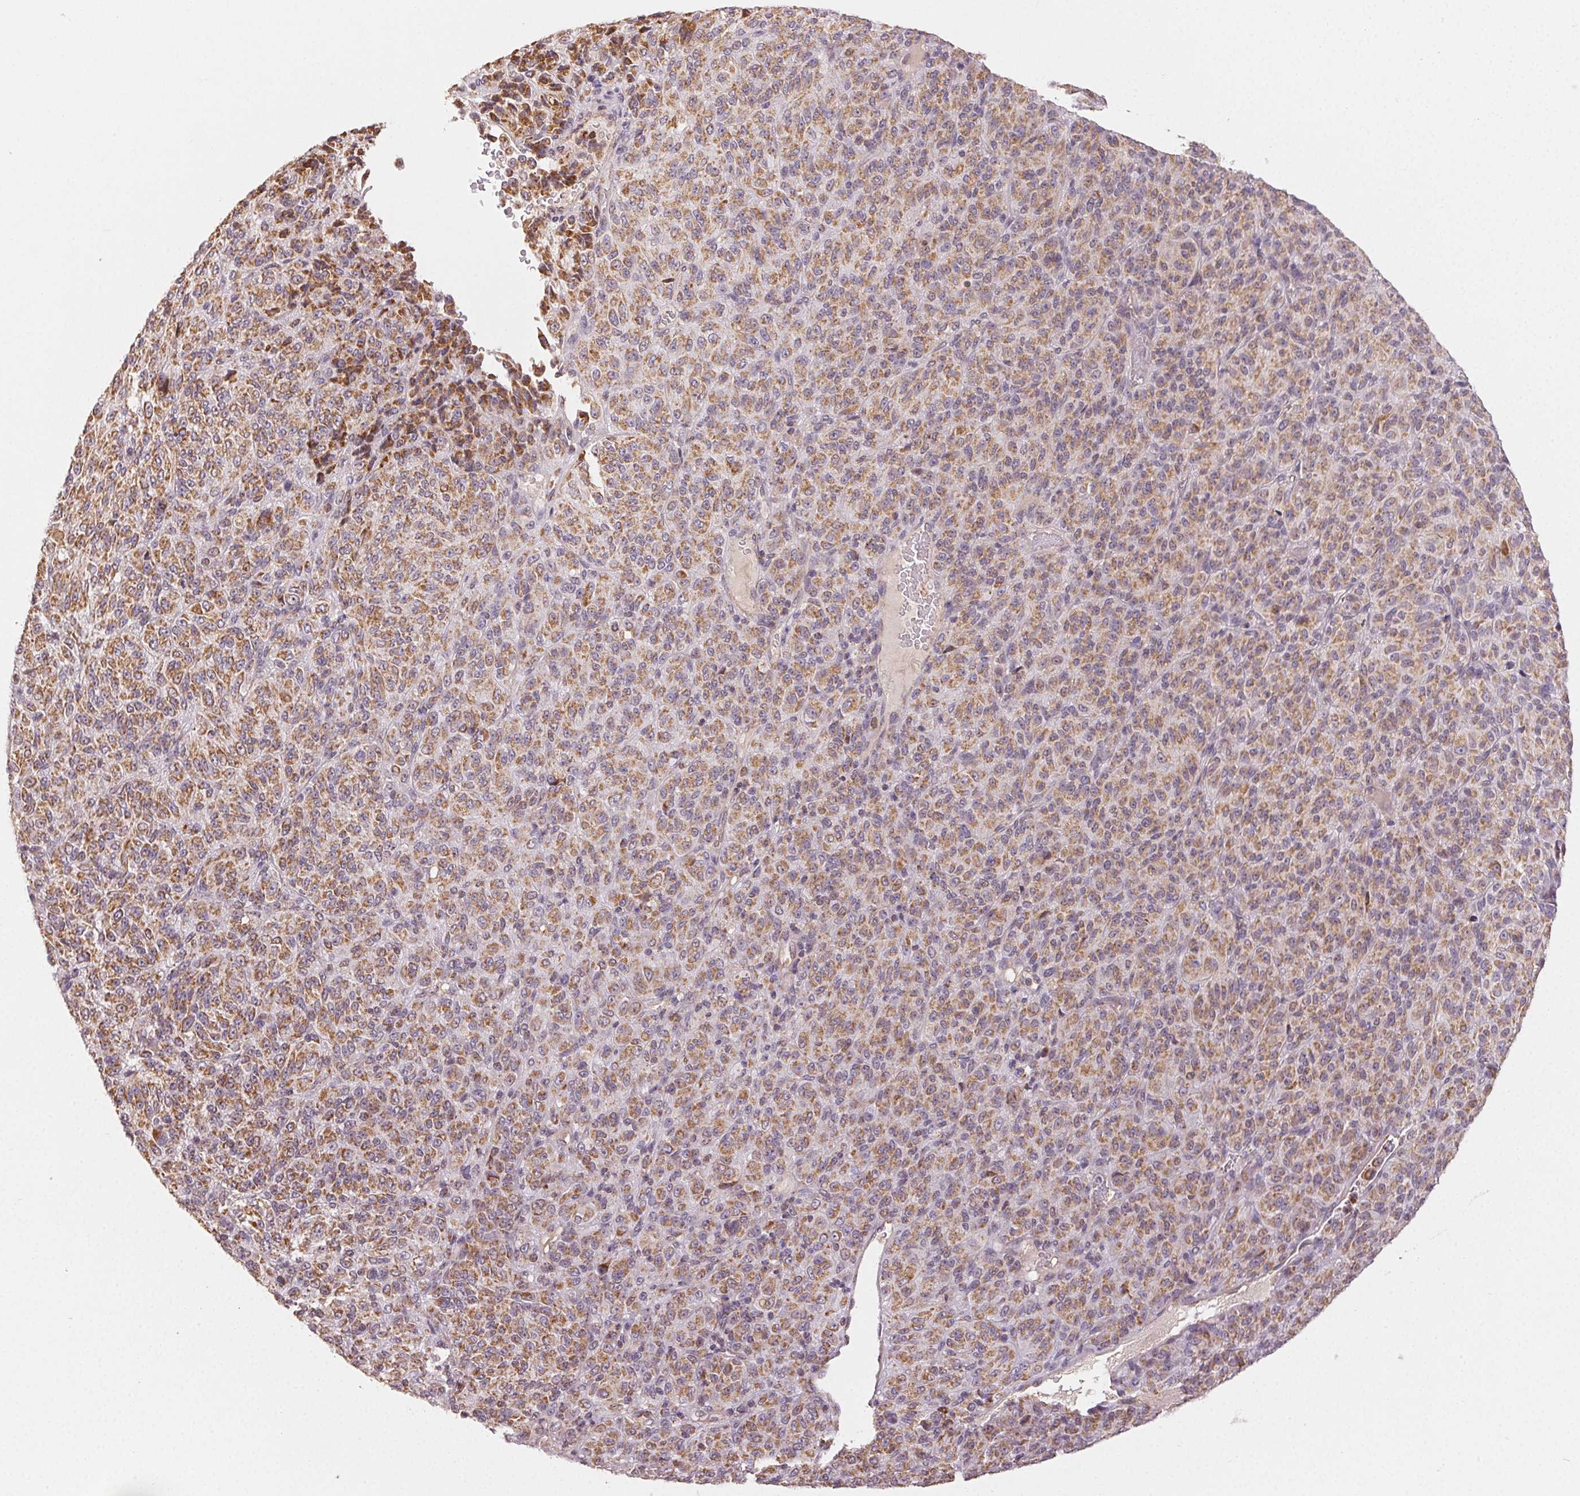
{"staining": {"intensity": "moderate", "quantity": ">75%", "location": "cytoplasmic/membranous"}, "tissue": "melanoma", "cell_type": "Tumor cells", "image_type": "cancer", "snomed": [{"axis": "morphology", "description": "Malignant melanoma, Metastatic site"}, {"axis": "topography", "description": "Brain"}], "caption": "A brown stain labels moderate cytoplasmic/membranous staining of a protein in human malignant melanoma (metastatic site) tumor cells. The staining was performed using DAB to visualize the protein expression in brown, while the nuclei were stained in blue with hematoxylin (Magnification: 20x).", "gene": "CLASP1", "patient": {"sex": "female", "age": 56}}